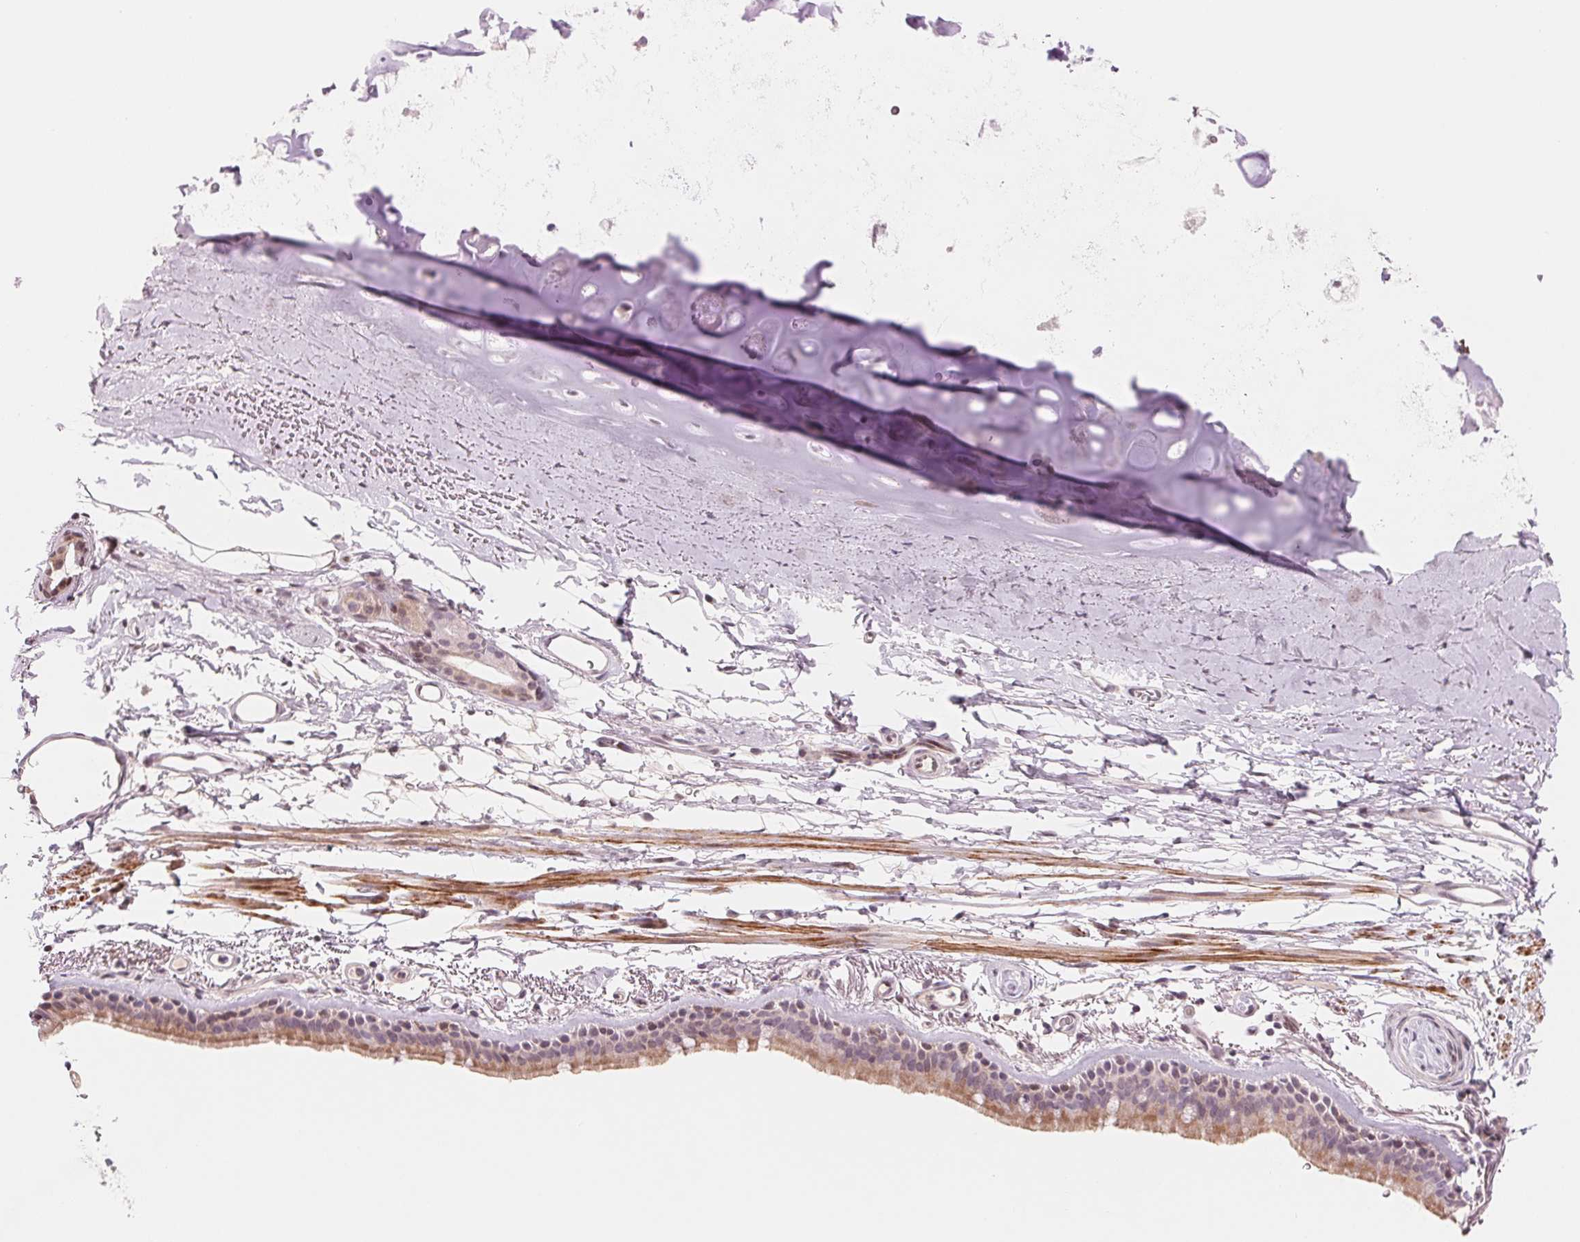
{"staining": {"intensity": "moderate", "quantity": "25%-75%", "location": "cytoplasmic/membranous"}, "tissue": "bronchus", "cell_type": "Respiratory epithelial cells", "image_type": "normal", "snomed": [{"axis": "morphology", "description": "Normal tissue, NOS"}, {"axis": "topography", "description": "Lymph node"}, {"axis": "topography", "description": "Bronchus"}], "caption": "The photomicrograph demonstrates staining of benign bronchus, revealing moderate cytoplasmic/membranous protein expression (brown color) within respiratory epithelial cells.", "gene": "SLC17A4", "patient": {"sex": "female", "age": 70}}